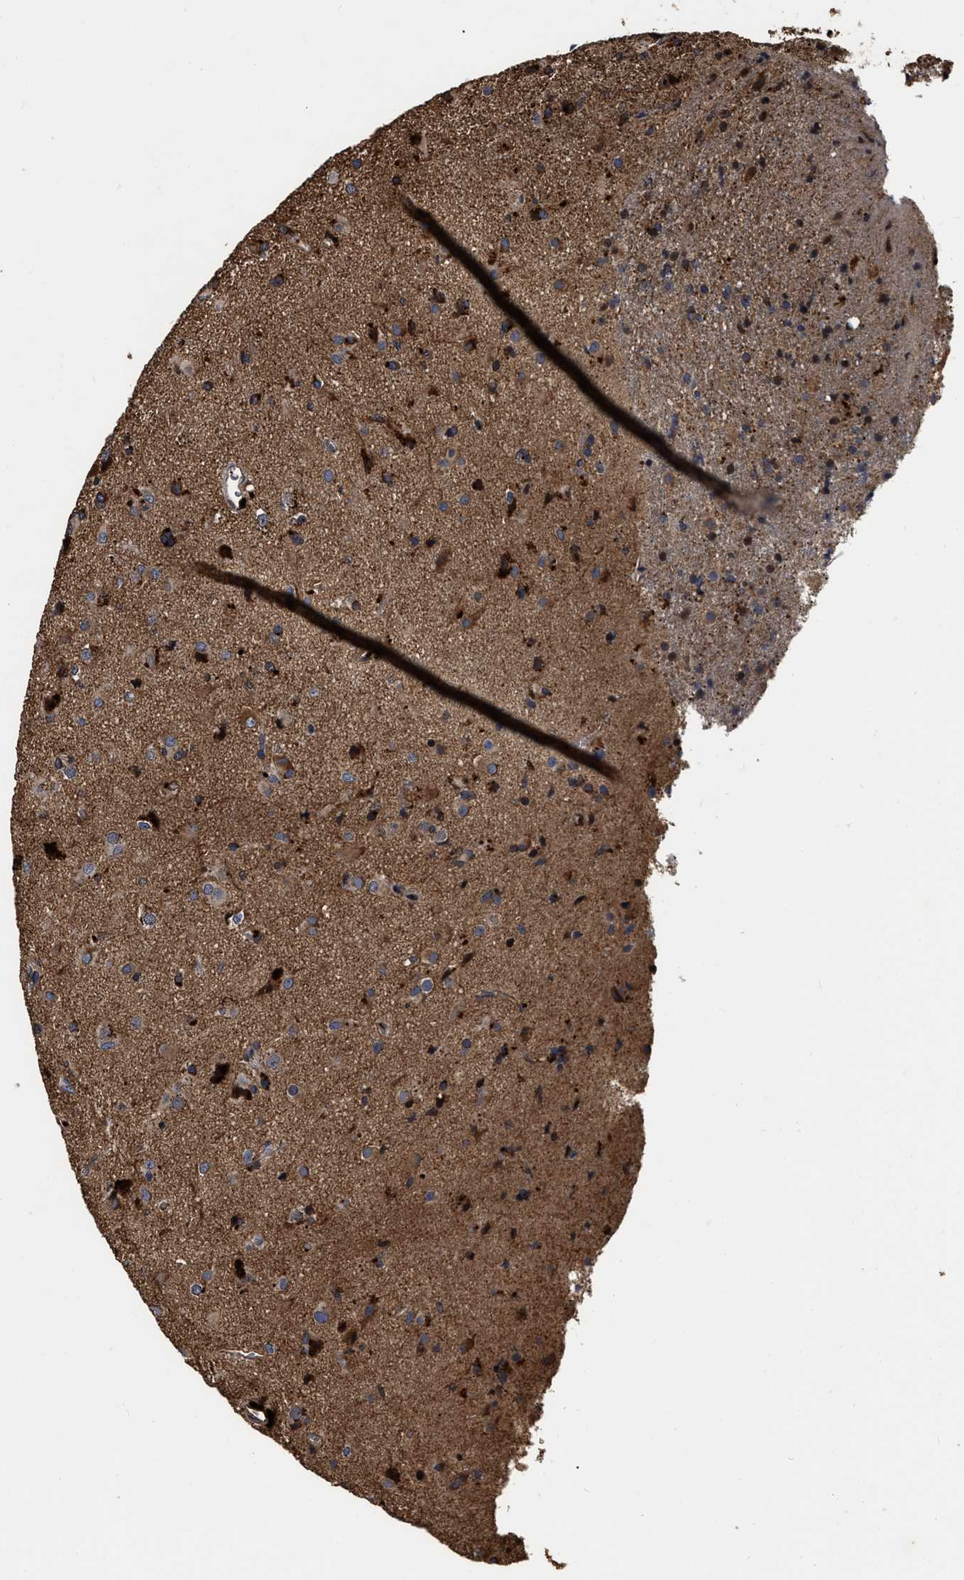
{"staining": {"intensity": "weak", "quantity": "25%-75%", "location": "cytoplasmic/membranous"}, "tissue": "glioma", "cell_type": "Tumor cells", "image_type": "cancer", "snomed": [{"axis": "morphology", "description": "Glioma, malignant, Low grade"}, {"axis": "topography", "description": "Brain"}], "caption": "Protein expression analysis of glioma exhibits weak cytoplasmic/membranous expression in approximately 25%-75% of tumor cells. The protein is shown in brown color, while the nuclei are stained blue.", "gene": "ABCG8", "patient": {"sex": "male", "age": 65}}